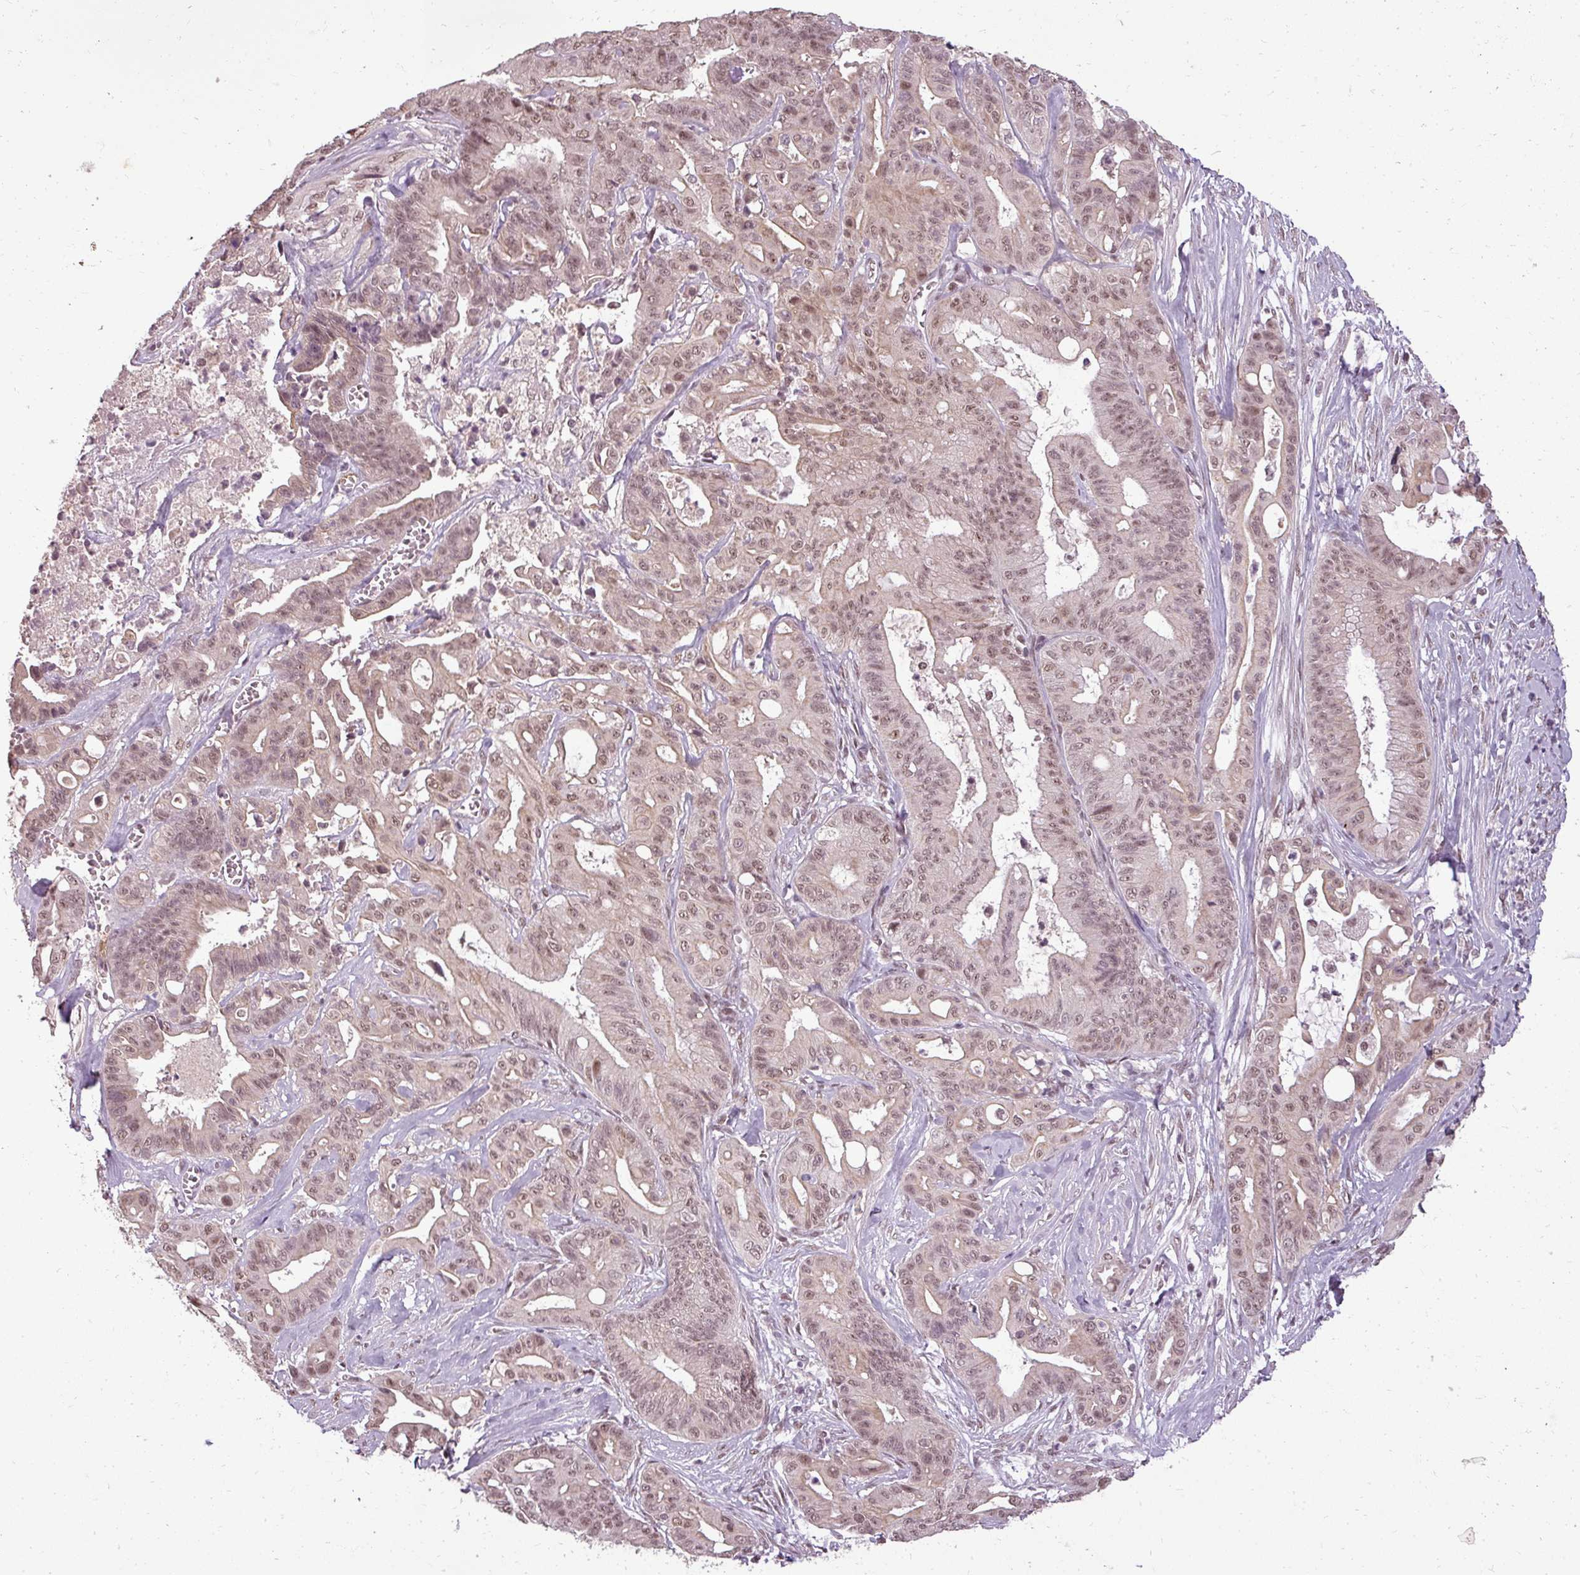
{"staining": {"intensity": "moderate", "quantity": ">75%", "location": "nuclear"}, "tissue": "ovarian cancer", "cell_type": "Tumor cells", "image_type": "cancer", "snomed": [{"axis": "morphology", "description": "Cystadenocarcinoma, mucinous, NOS"}, {"axis": "topography", "description": "Ovary"}], "caption": "DAB (3,3'-diaminobenzidine) immunohistochemical staining of mucinous cystadenocarcinoma (ovarian) reveals moderate nuclear protein expression in approximately >75% of tumor cells.", "gene": "BCAS3", "patient": {"sex": "female", "age": 70}}